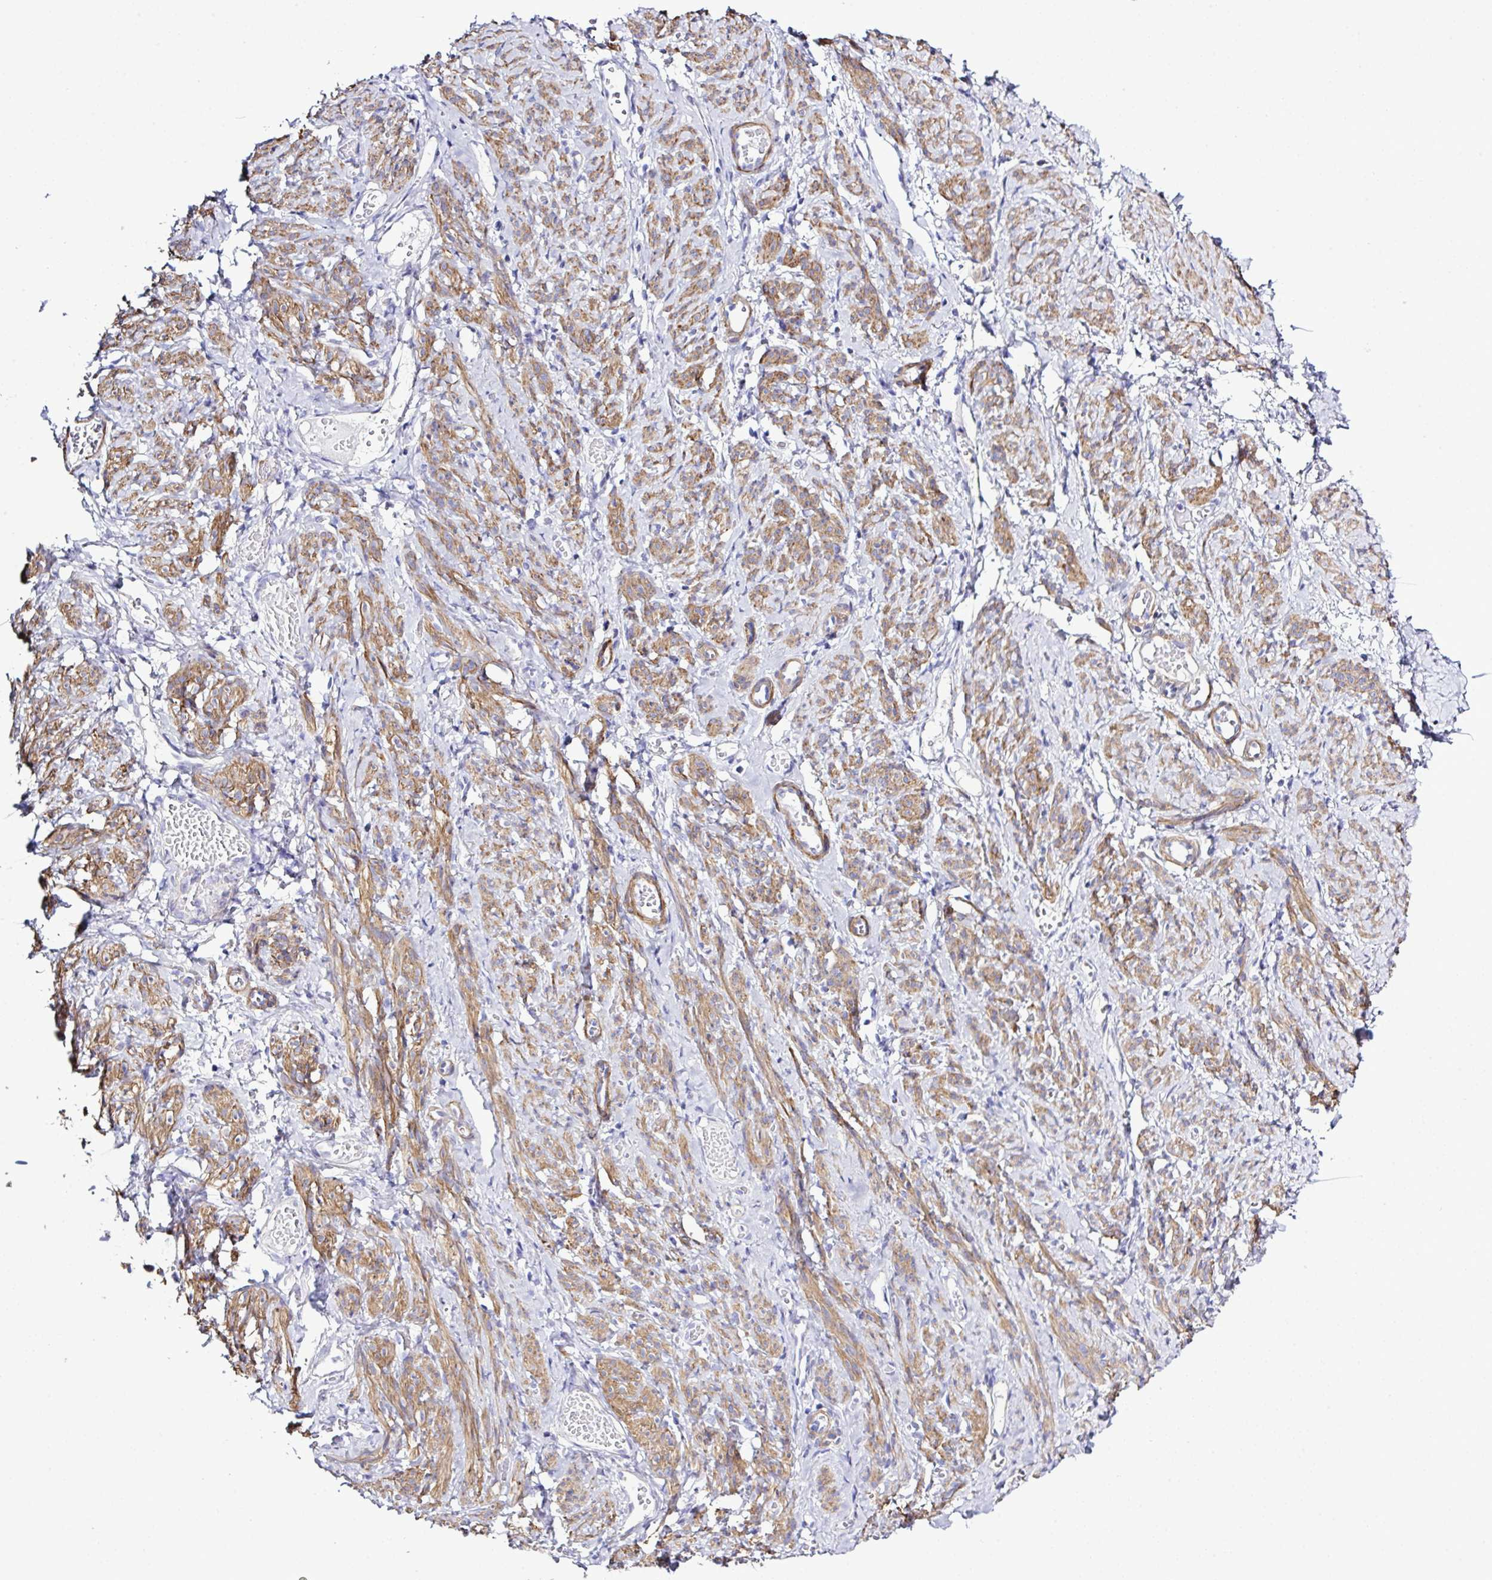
{"staining": {"intensity": "moderate", "quantity": ">75%", "location": "cytoplasmic/membranous"}, "tissue": "smooth muscle", "cell_type": "Smooth muscle cells", "image_type": "normal", "snomed": [{"axis": "morphology", "description": "Normal tissue, NOS"}, {"axis": "topography", "description": "Smooth muscle"}], "caption": "Immunohistochemistry (IHC) of unremarkable smooth muscle demonstrates medium levels of moderate cytoplasmic/membranous expression in about >75% of smooth muscle cells.", "gene": "MED11", "patient": {"sex": "female", "age": 65}}